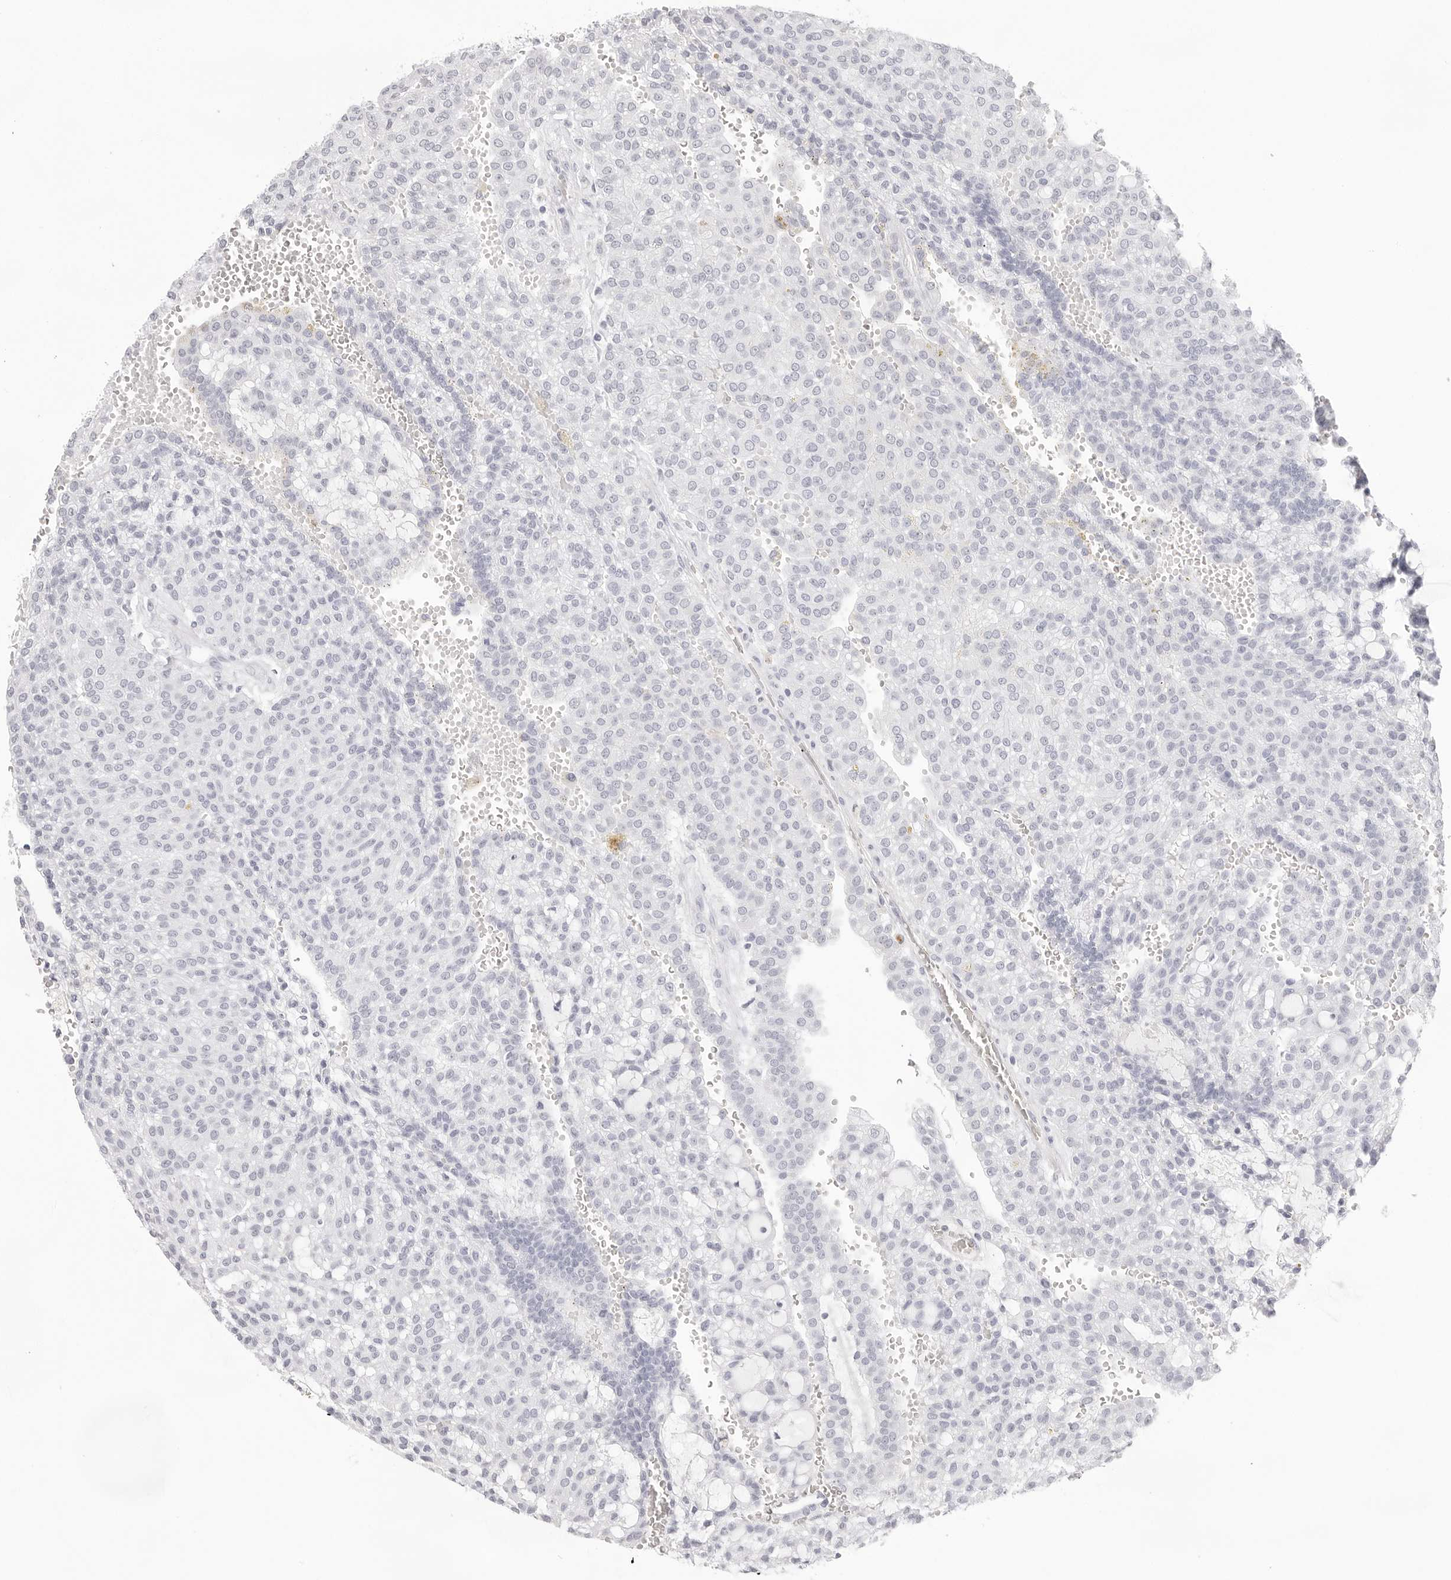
{"staining": {"intensity": "negative", "quantity": "none", "location": "none"}, "tissue": "renal cancer", "cell_type": "Tumor cells", "image_type": "cancer", "snomed": [{"axis": "morphology", "description": "Adenocarcinoma, NOS"}, {"axis": "topography", "description": "Kidney"}], "caption": "IHC of renal cancer shows no positivity in tumor cells. (DAB (3,3'-diaminobenzidine) immunohistochemistry, high magnification).", "gene": "CST5", "patient": {"sex": "male", "age": 63}}